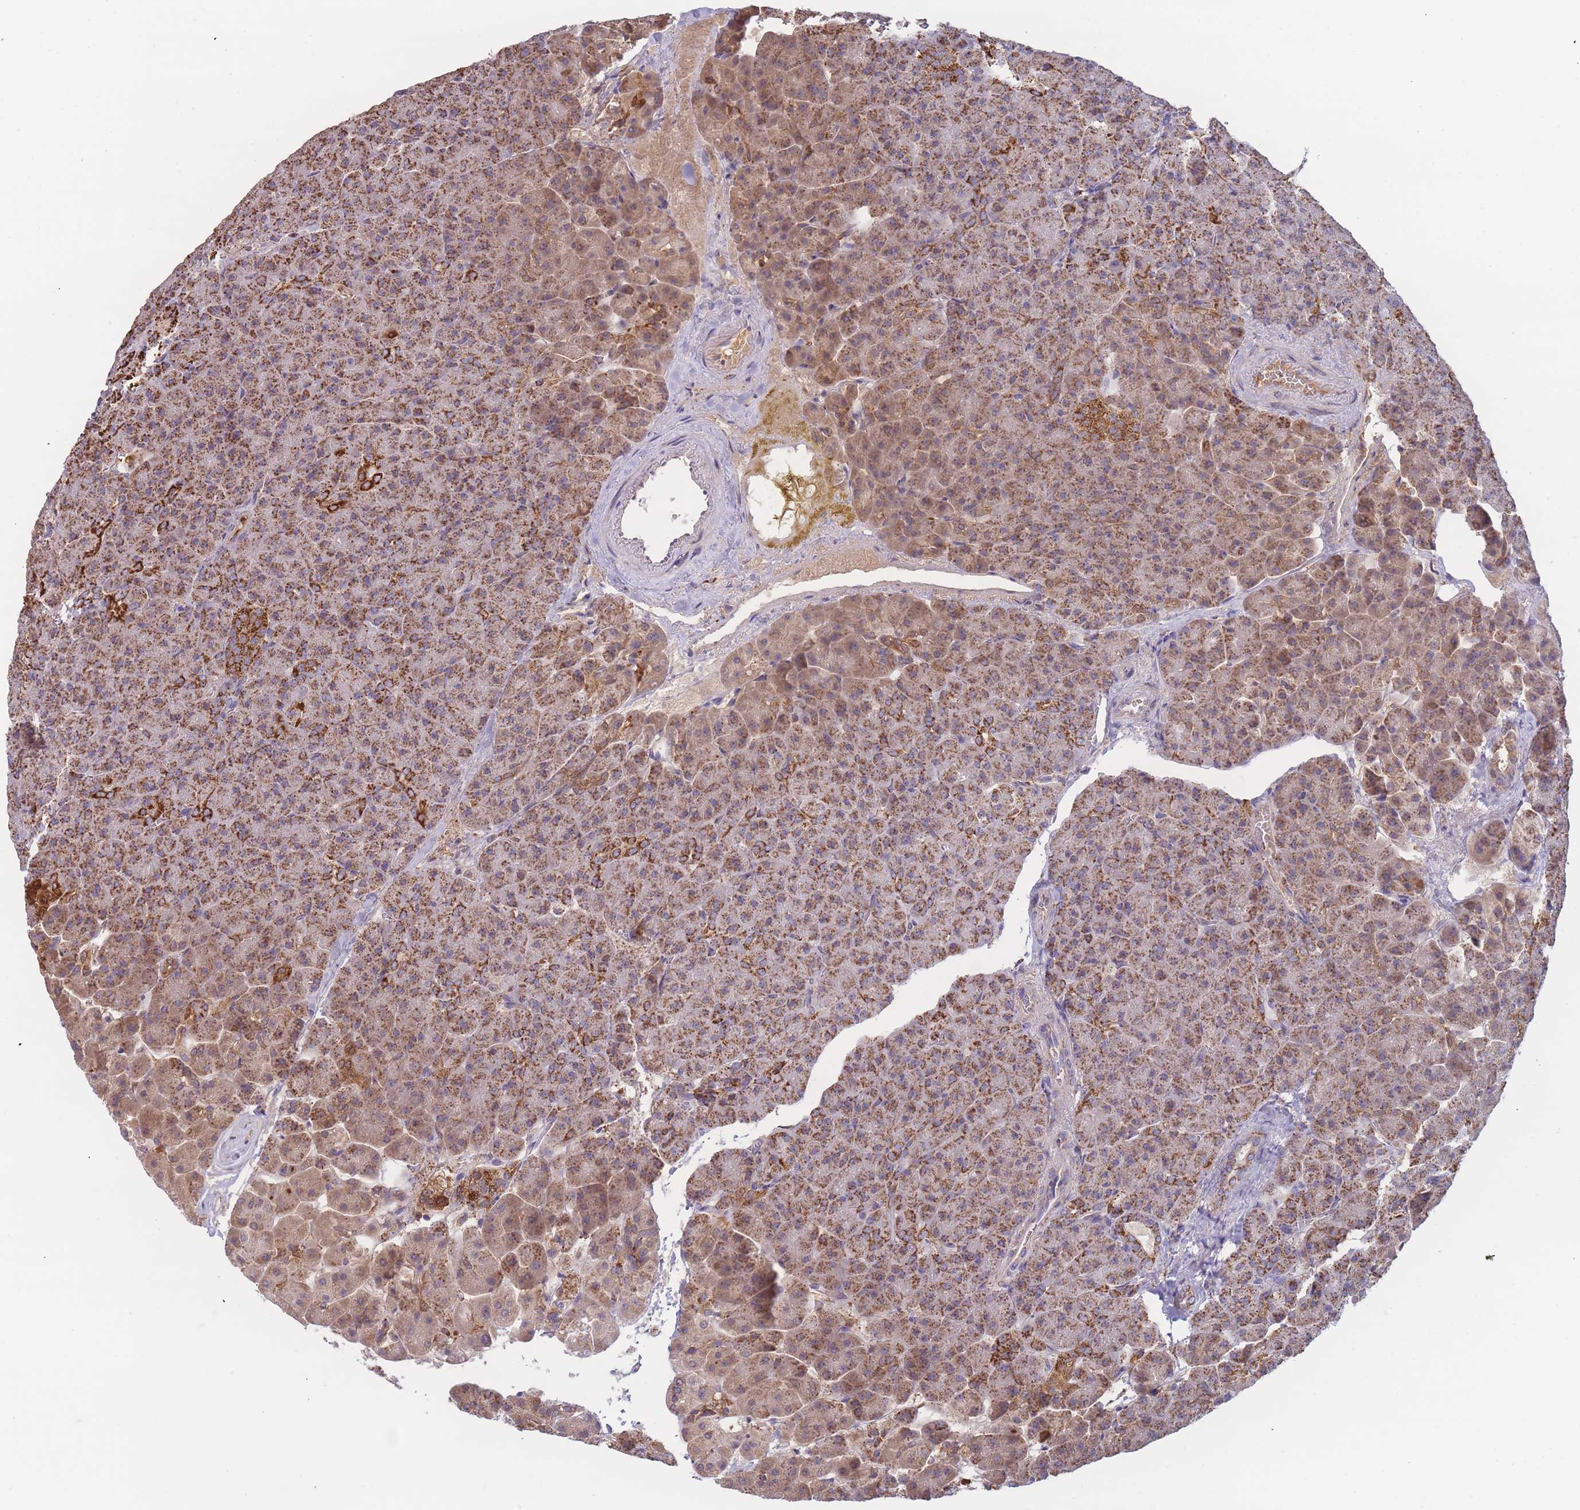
{"staining": {"intensity": "moderate", "quantity": ">75%", "location": "cytoplasmic/membranous"}, "tissue": "pancreas", "cell_type": "Exocrine glandular cells", "image_type": "normal", "snomed": [{"axis": "morphology", "description": "Normal tissue, NOS"}, {"axis": "topography", "description": "Pancreas"}], "caption": "The image exhibits staining of unremarkable pancreas, revealing moderate cytoplasmic/membranous protein positivity (brown color) within exocrine glandular cells.", "gene": "MRPL17", "patient": {"sex": "female", "age": 74}}